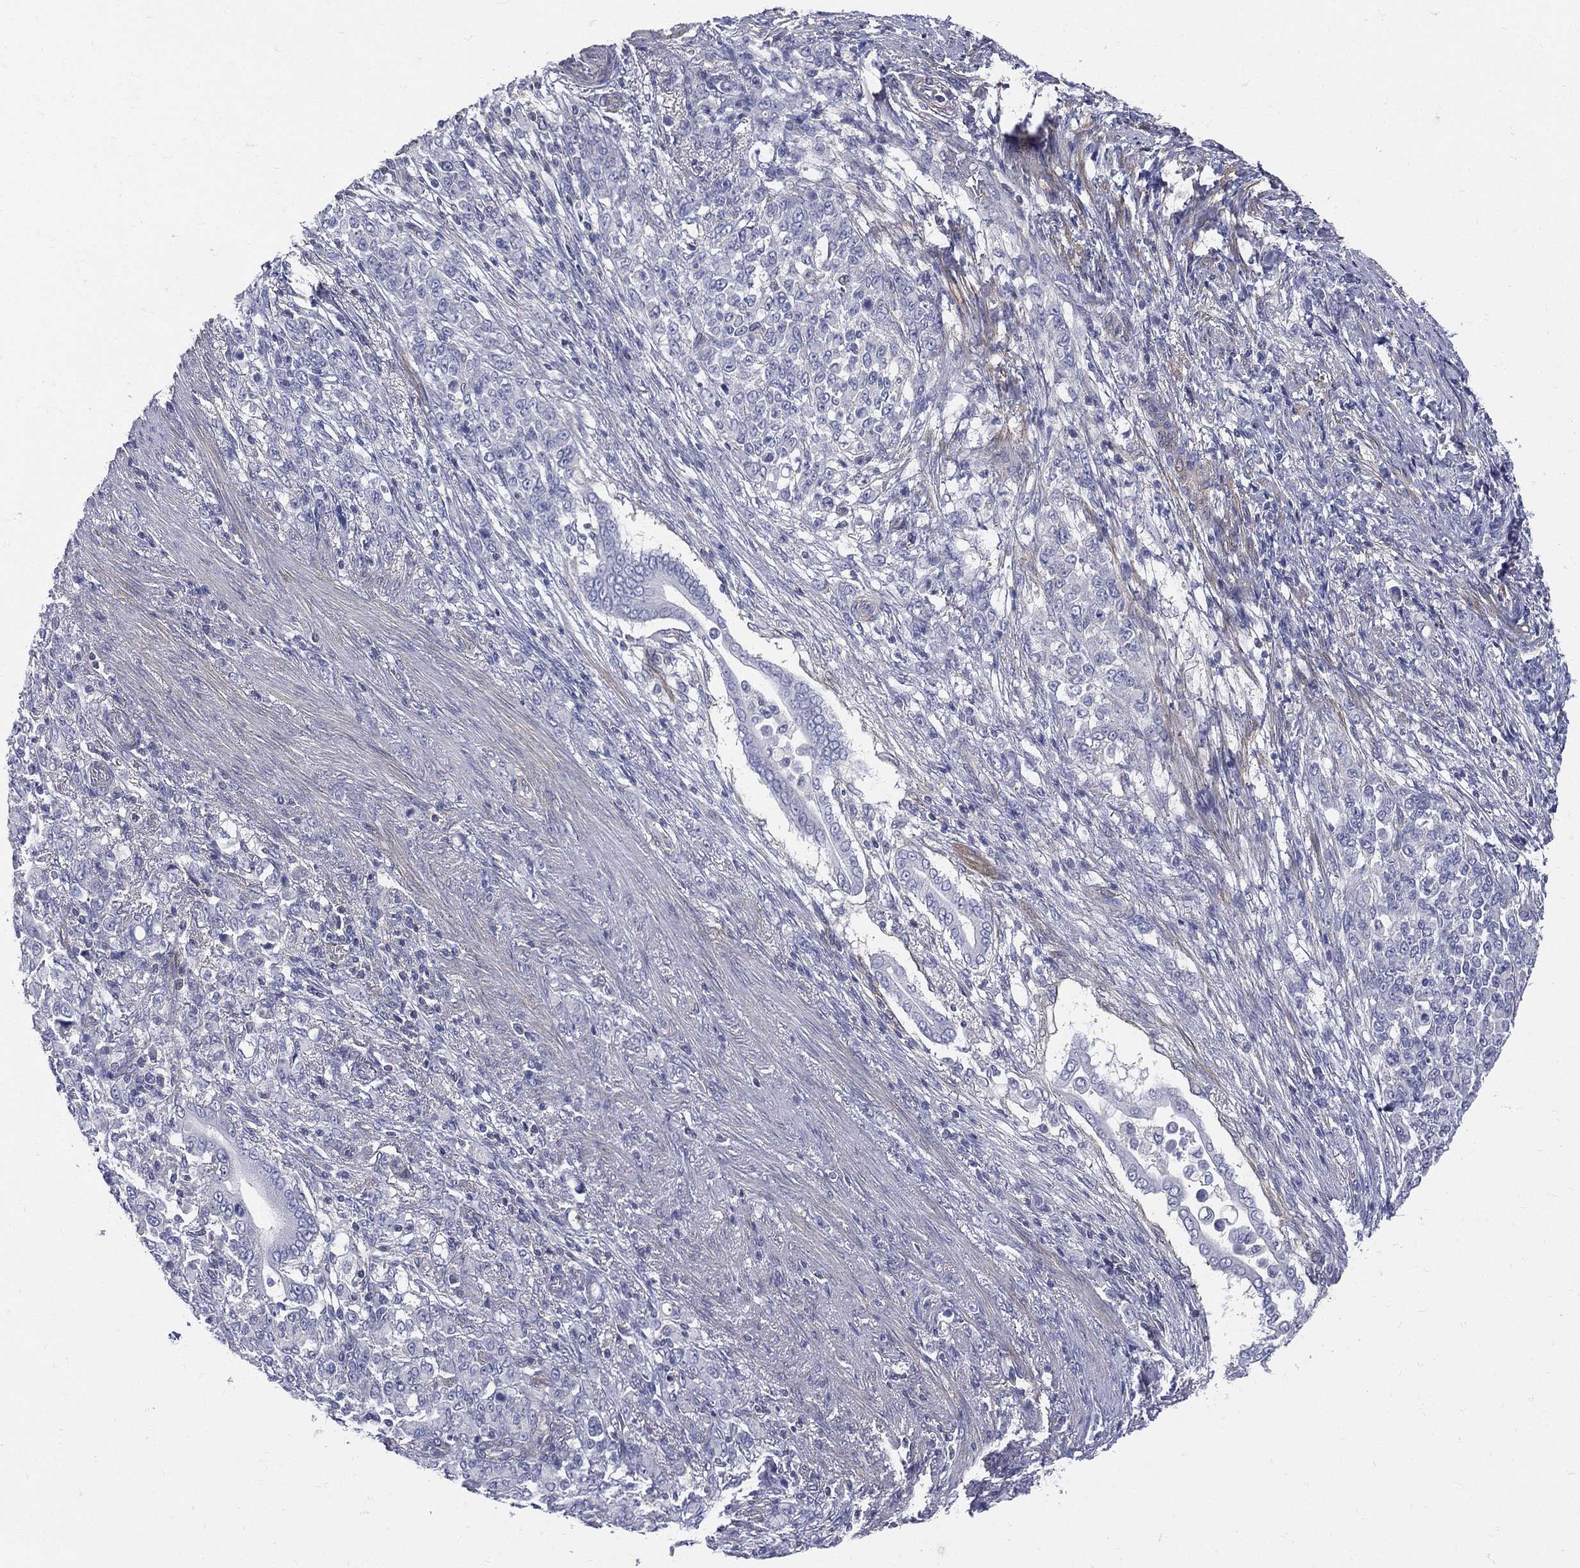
{"staining": {"intensity": "negative", "quantity": "none", "location": "none"}, "tissue": "stomach cancer", "cell_type": "Tumor cells", "image_type": "cancer", "snomed": [{"axis": "morphology", "description": "Normal tissue, NOS"}, {"axis": "morphology", "description": "Adenocarcinoma, NOS"}, {"axis": "topography", "description": "Stomach"}], "caption": "Tumor cells show no significant staining in stomach adenocarcinoma.", "gene": "ETNPPL", "patient": {"sex": "female", "age": 79}}